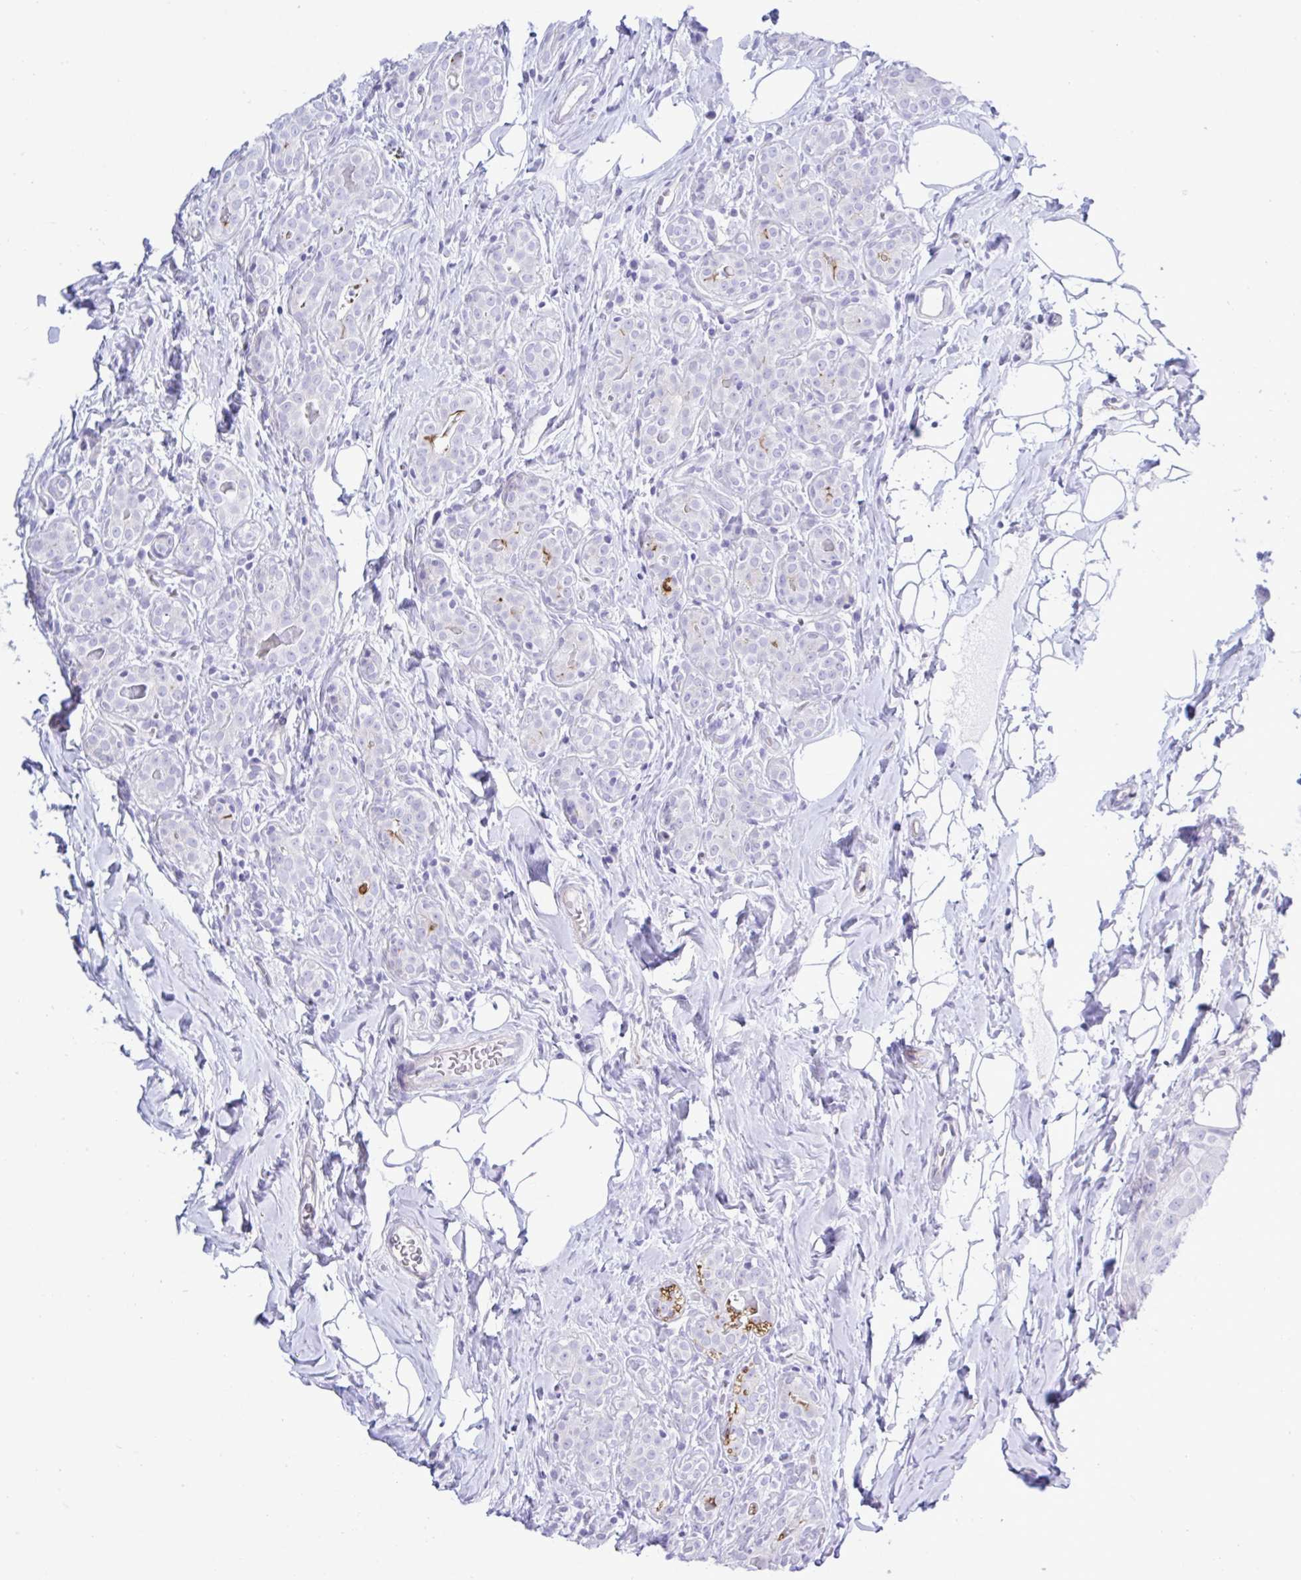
{"staining": {"intensity": "negative", "quantity": "none", "location": "none"}, "tissue": "breast cancer", "cell_type": "Tumor cells", "image_type": "cancer", "snomed": [{"axis": "morphology", "description": "Duct carcinoma"}, {"axis": "topography", "description": "Breast"}], "caption": "Tumor cells show no significant protein positivity in breast infiltrating ductal carcinoma.", "gene": "ABCG2", "patient": {"sex": "female", "age": 43}}